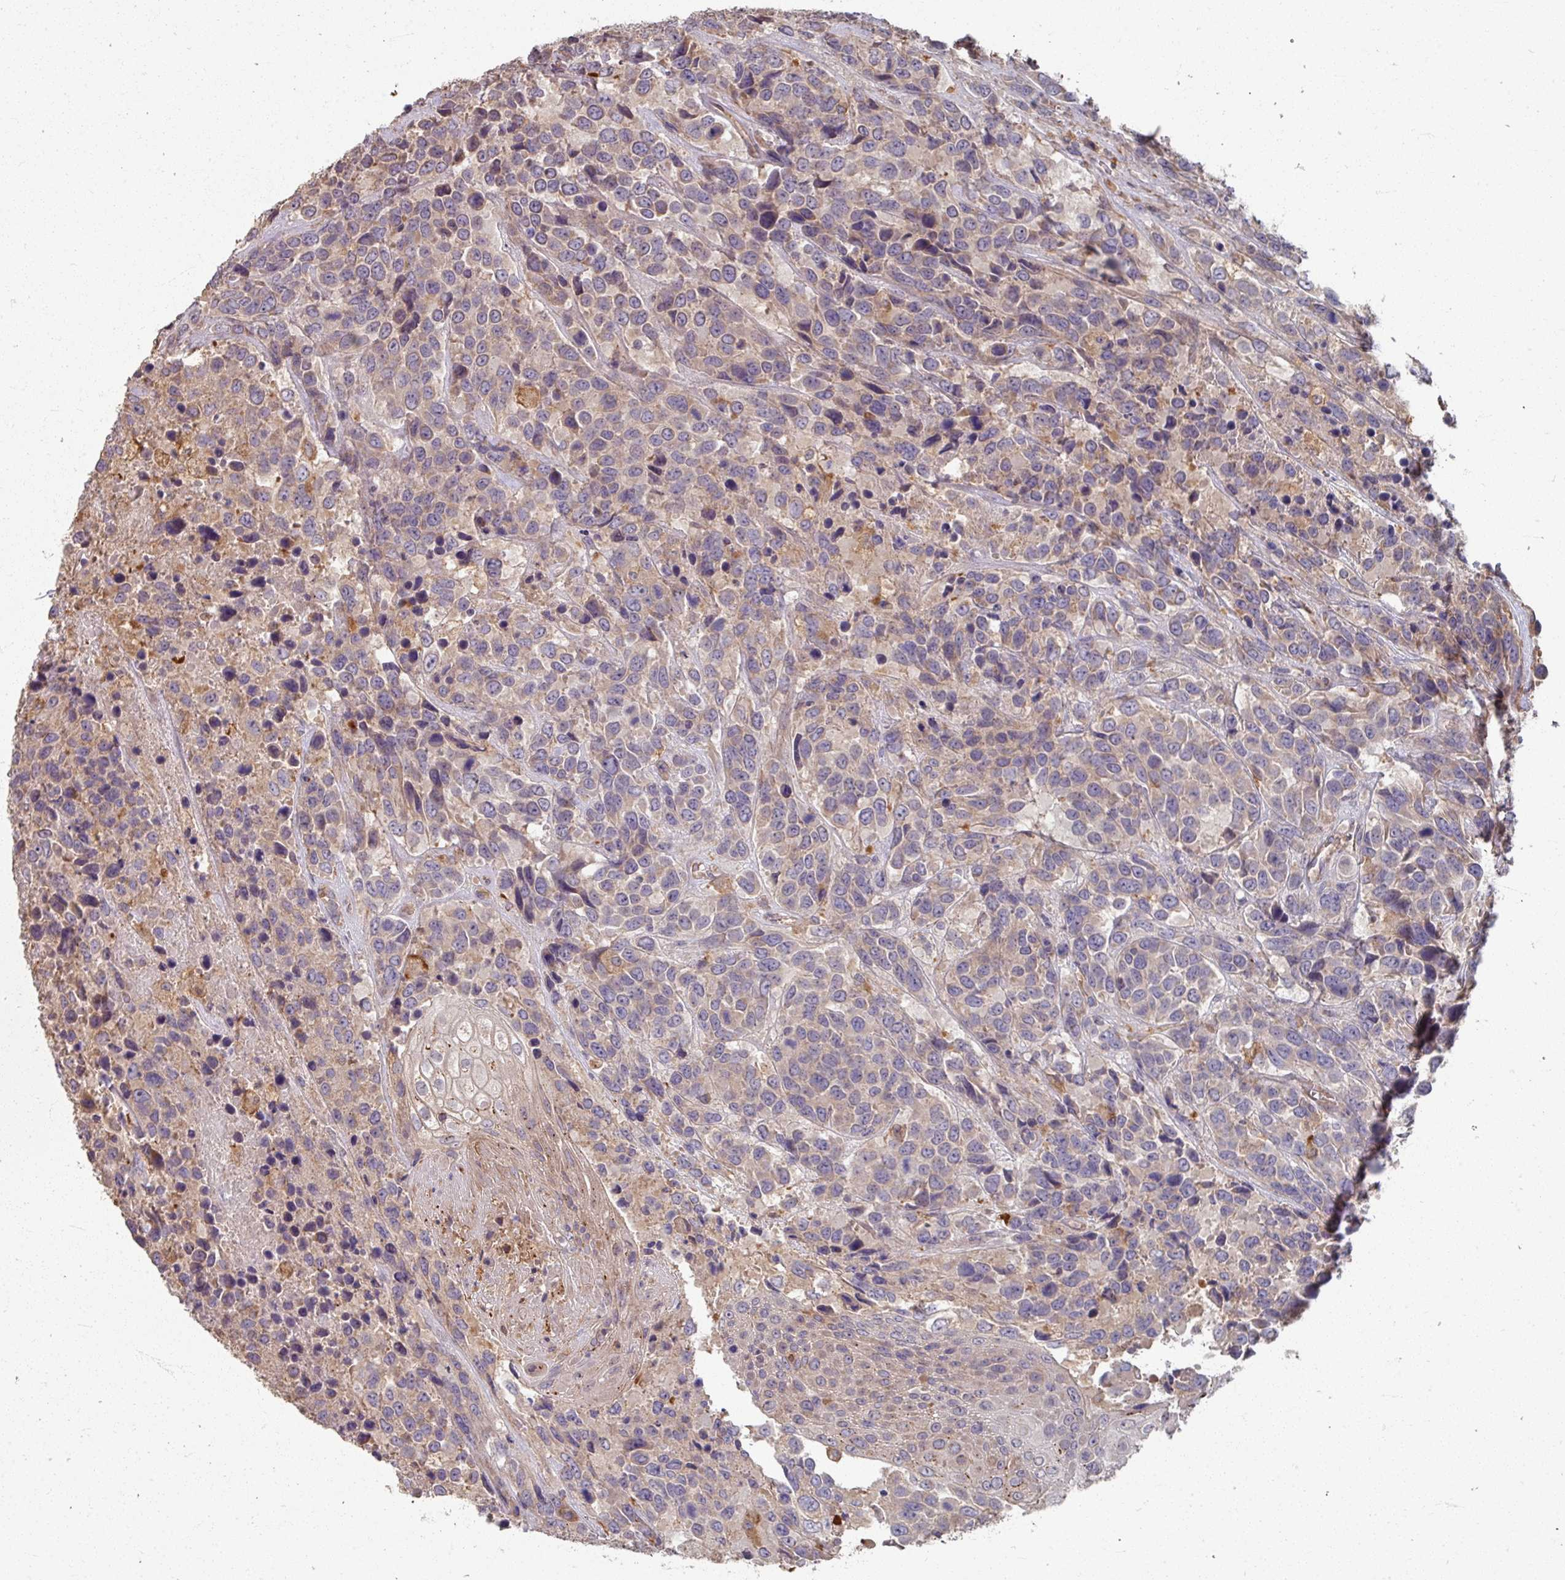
{"staining": {"intensity": "moderate", "quantity": "<25%", "location": "cytoplasmic/membranous"}, "tissue": "urothelial cancer", "cell_type": "Tumor cells", "image_type": "cancer", "snomed": [{"axis": "morphology", "description": "Urothelial carcinoma, High grade"}, {"axis": "topography", "description": "Urinary bladder"}], "caption": "Immunohistochemical staining of human urothelial carcinoma (high-grade) demonstrates moderate cytoplasmic/membranous protein positivity in approximately <25% of tumor cells.", "gene": "CCDC68", "patient": {"sex": "female", "age": 70}}